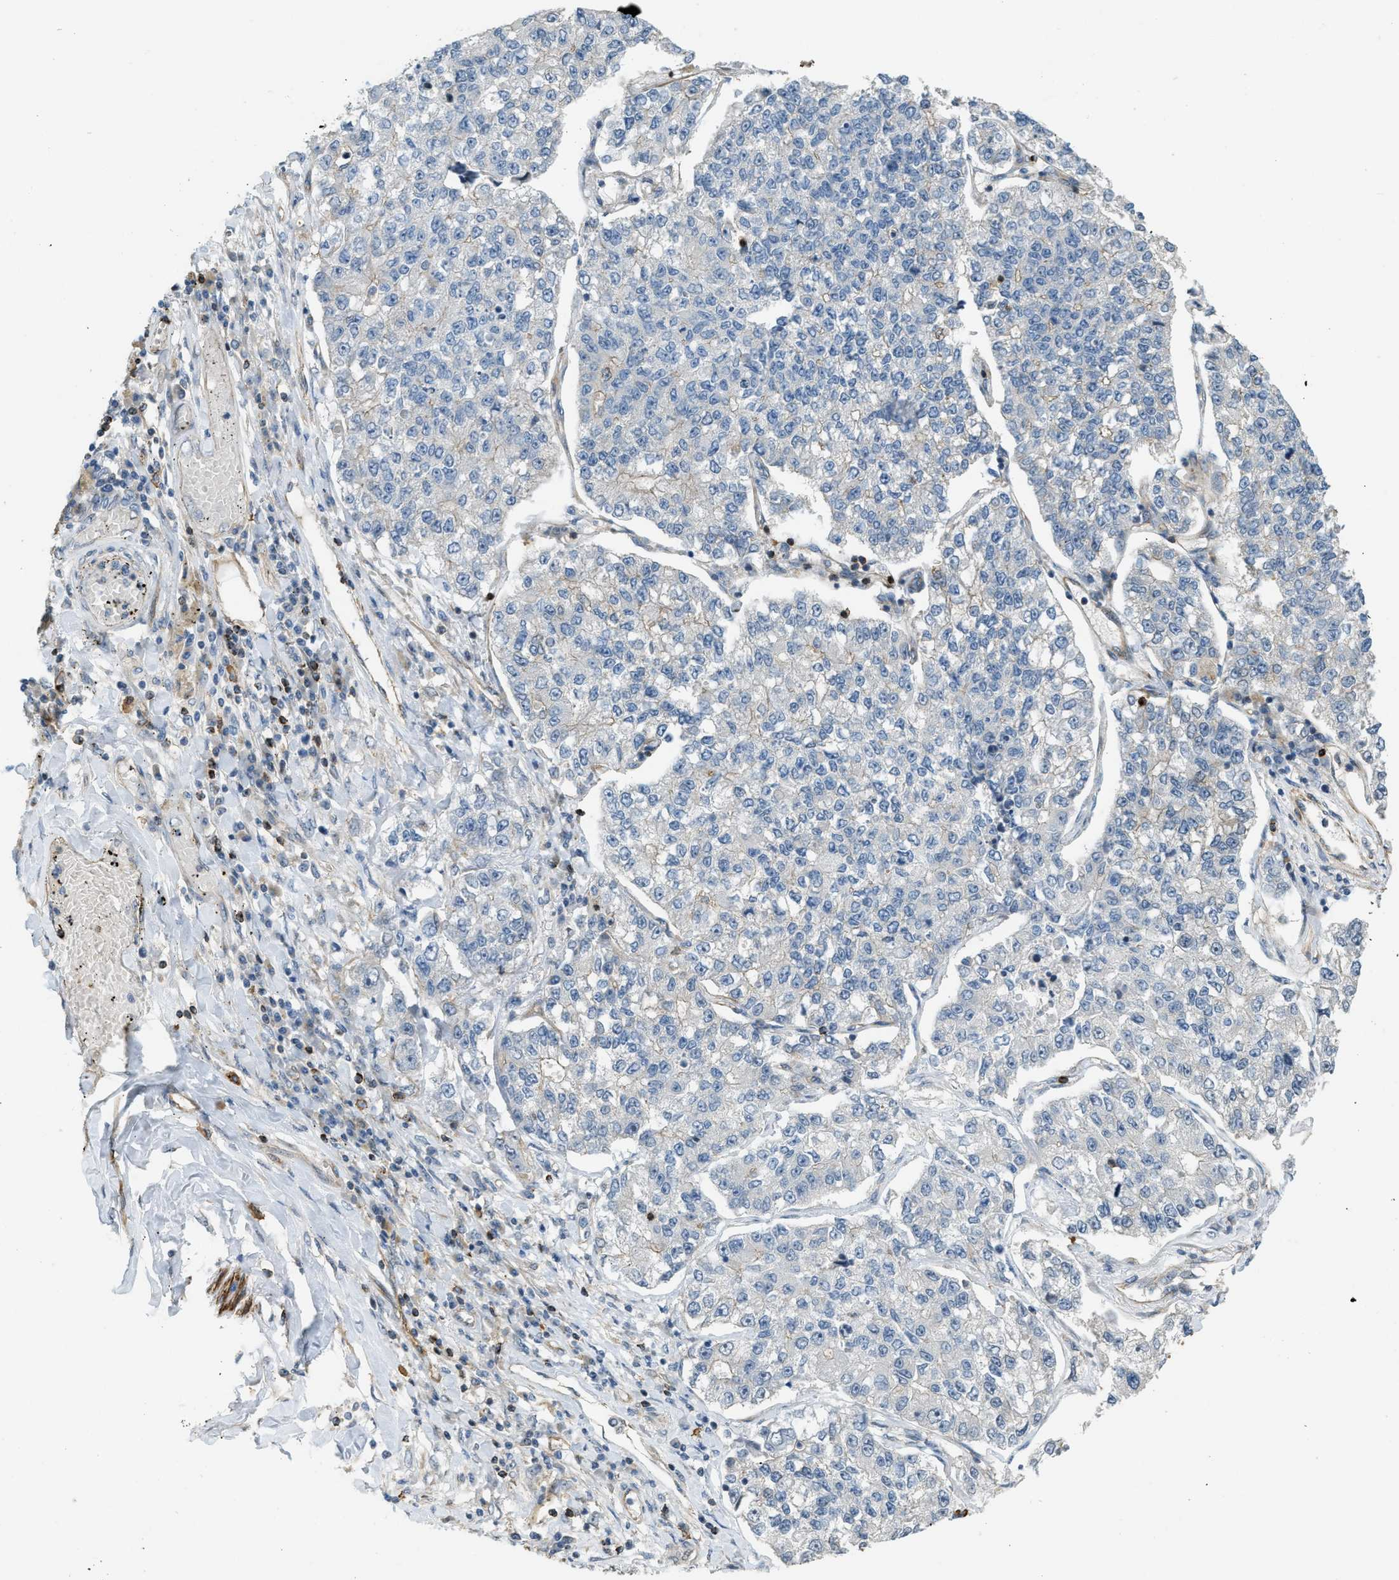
{"staining": {"intensity": "negative", "quantity": "none", "location": "none"}, "tissue": "lung cancer", "cell_type": "Tumor cells", "image_type": "cancer", "snomed": [{"axis": "morphology", "description": "Adenocarcinoma, NOS"}, {"axis": "topography", "description": "Lung"}], "caption": "Lung adenocarcinoma was stained to show a protein in brown. There is no significant positivity in tumor cells.", "gene": "KIAA1671", "patient": {"sex": "male", "age": 49}}